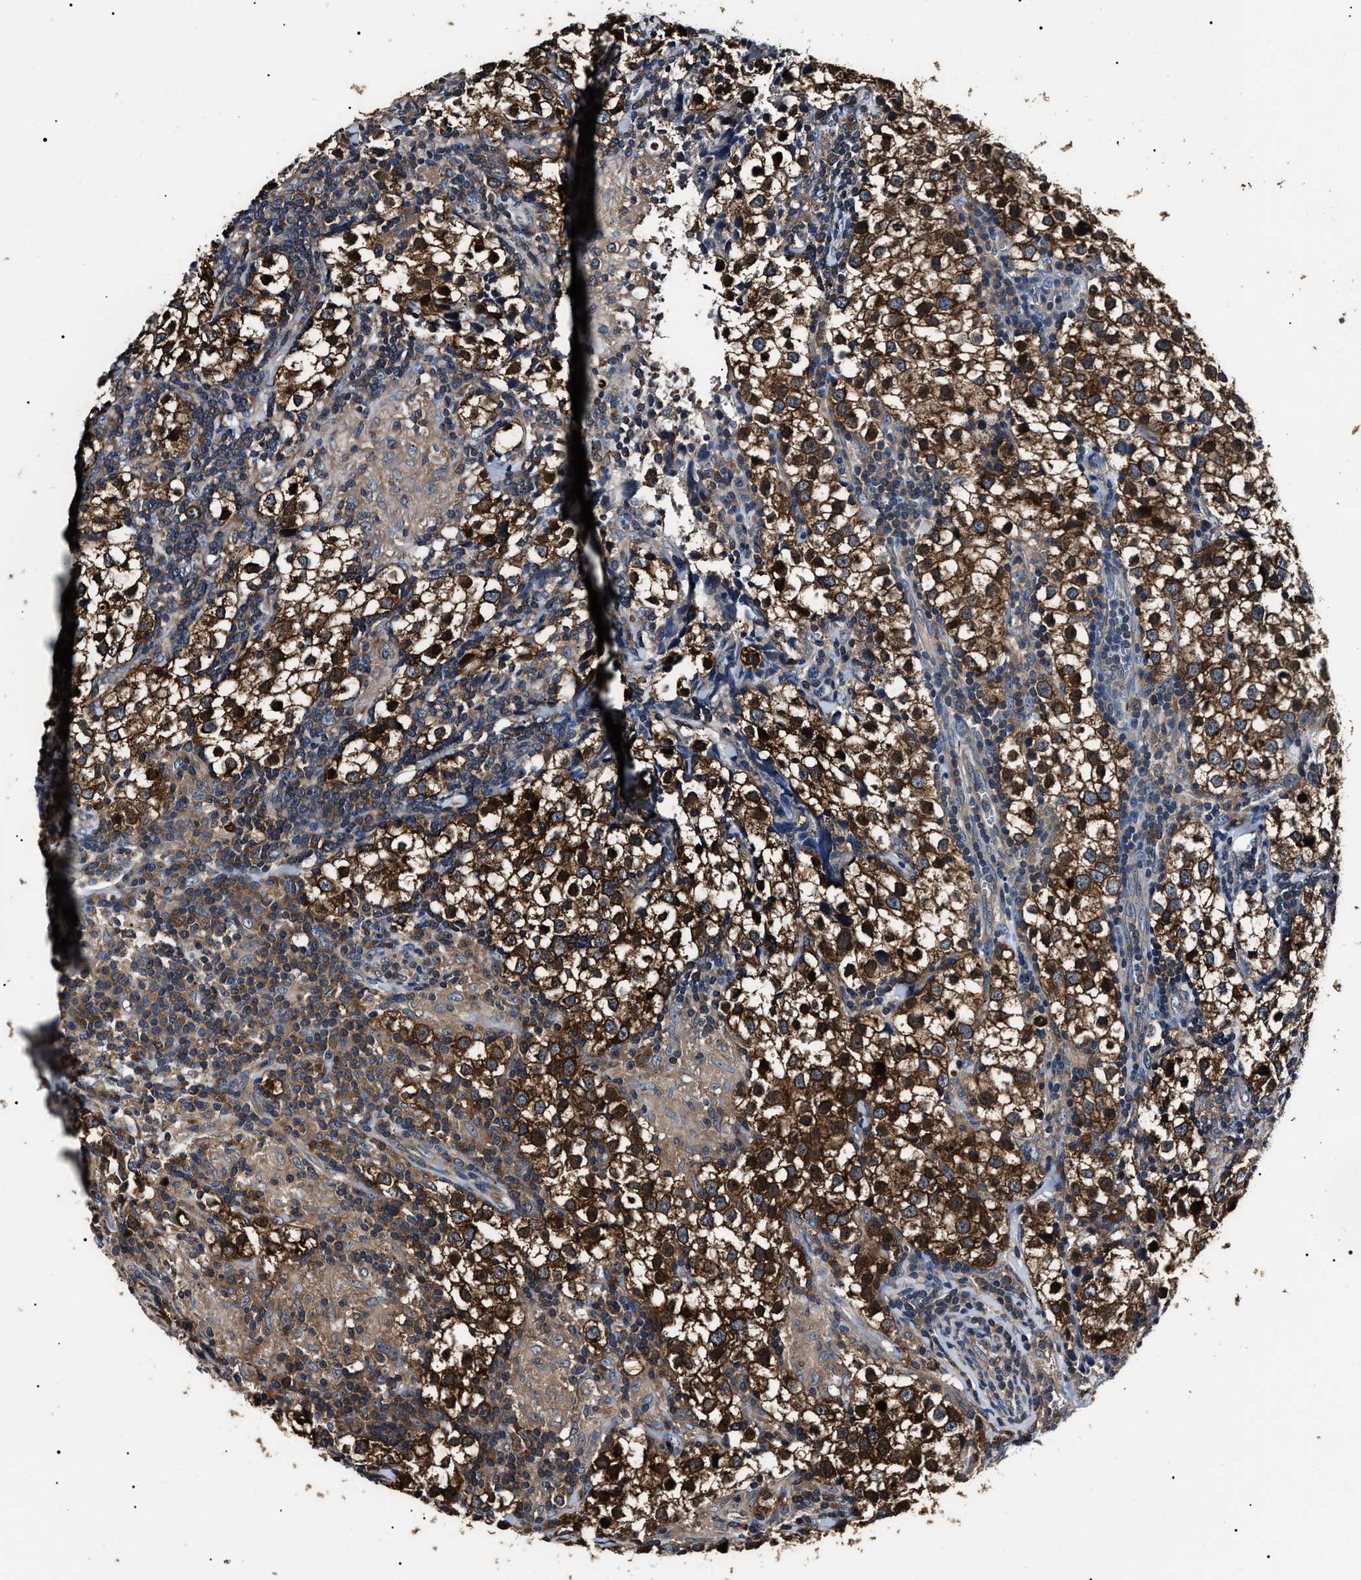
{"staining": {"intensity": "strong", "quantity": ">75%", "location": "cytoplasmic/membranous"}, "tissue": "testis cancer", "cell_type": "Tumor cells", "image_type": "cancer", "snomed": [{"axis": "morphology", "description": "Seminoma, NOS"}, {"axis": "morphology", "description": "Carcinoma, Embryonal, NOS"}, {"axis": "topography", "description": "Testis"}], "caption": "Immunohistochemical staining of human testis cancer (seminoma) demonstrates high levels of strong cytoplasmic/membranous protein expression in approximately >75% of tumor cells.", "gene": "CCT8", "patient": {"sex": "male", "age": 36}}